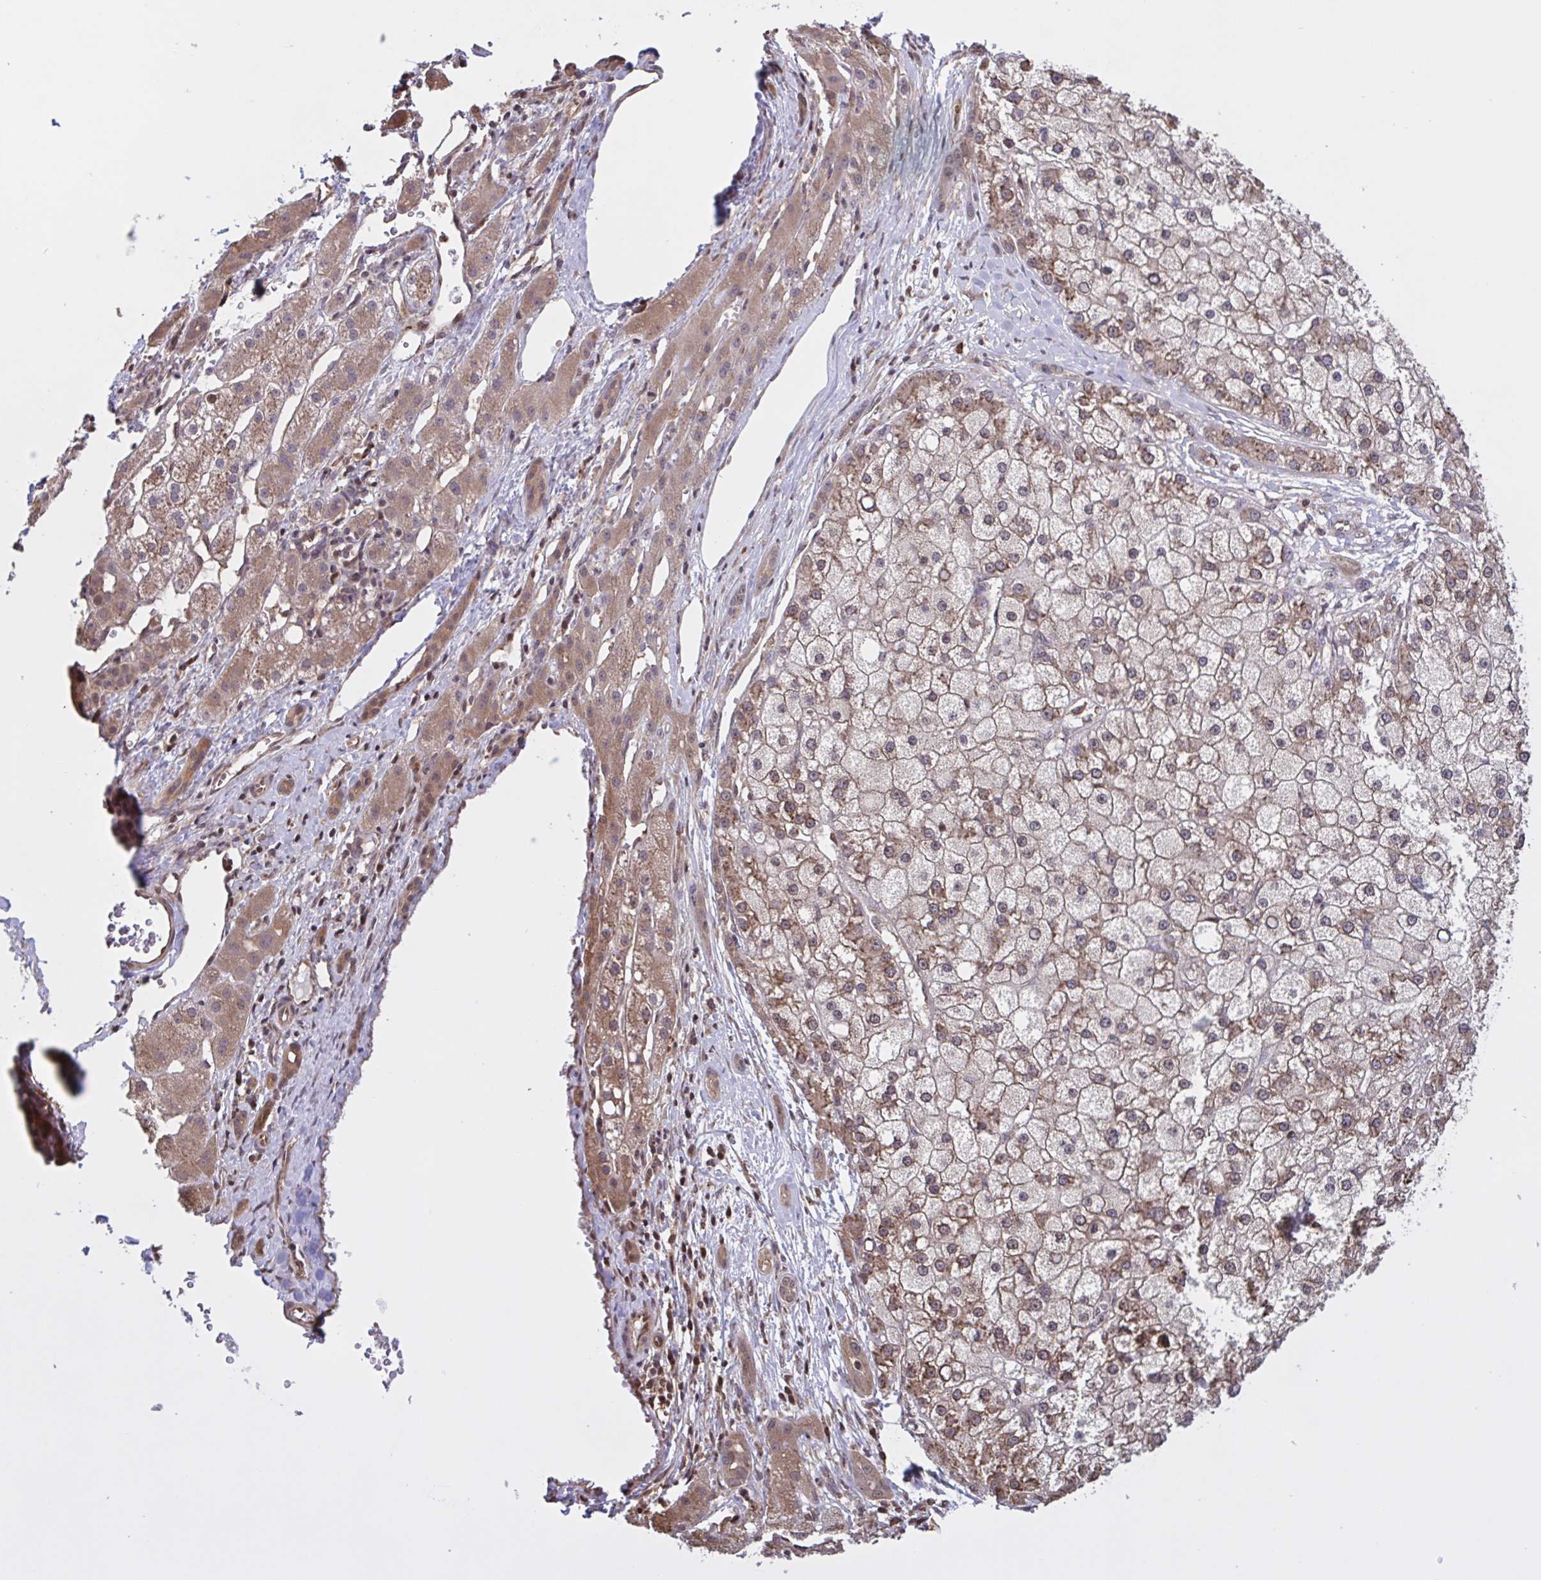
{"staining": {"intensity": "weak", "quantity": "25%-75%", "location": "cytoplasmic/membranous"}, "tissue": "liver cancer", "cell_type": "Tumor cells", "image_type": "cancer", "snomed": [{"axis": "morphology", "description": "Carcinoma, Hepatocellular, NOS"}, {"axis": "topography", "description": "Liver"}], "caption": "About 25%-75% of tumor cells in human hepatocellular carcinoma (liver) reveal weak cytoplasmic/membranous protein positivity as visualized by brown immunohistochemical staining.", "gene": "SEC63", "patient": {"sex": "male", "age": 67}}